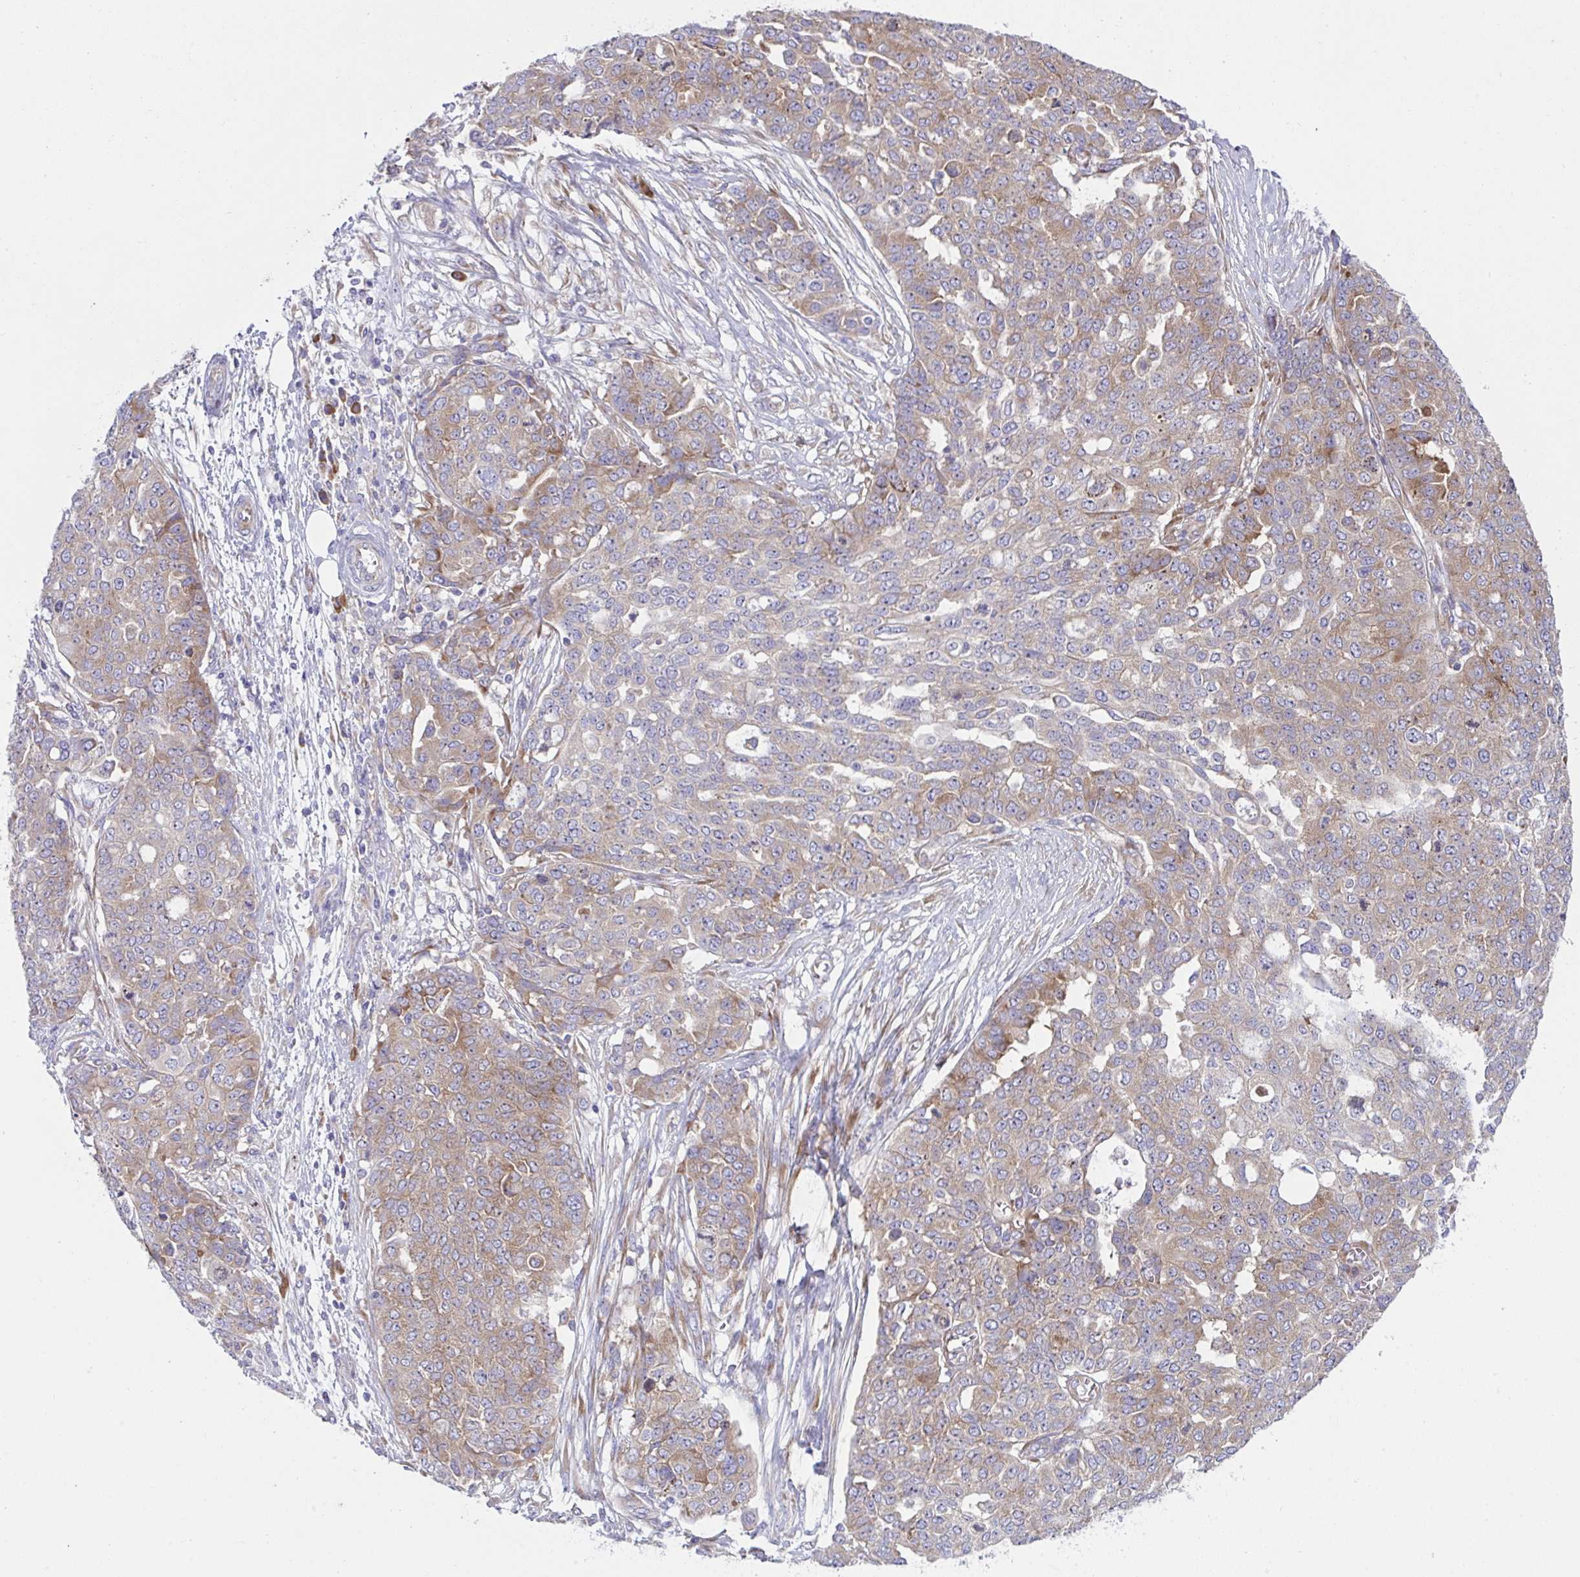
{"staining": {"intensity": "moderate", "quantity": "25%-75%", "location": "cytoplasmic/membranous"}, "tissue": "ovarian cancer", "cell_type": "Tumor cells", "image_type": "cancer", "snomed": [{"axis": "morphology", "description": "Cystadenocarcinoma, serous, NOS"}, {"axis": "topography", "description": "Soft tissue"}, {"axis": "topography", "description": "Ovary"}], "caption": "The immunohistochemical stain highlights moderate cytoplasmic/membranous expression in tumor cells of ovarian cancer tissue. (Stains: DAB (3,3'-diaminobenzidine) in brown, nuclei in blue, Microscopy: brightfield microscopy at high magnification).", "gene": "FAU", "patient": {"sex": "female", "age": 57}}